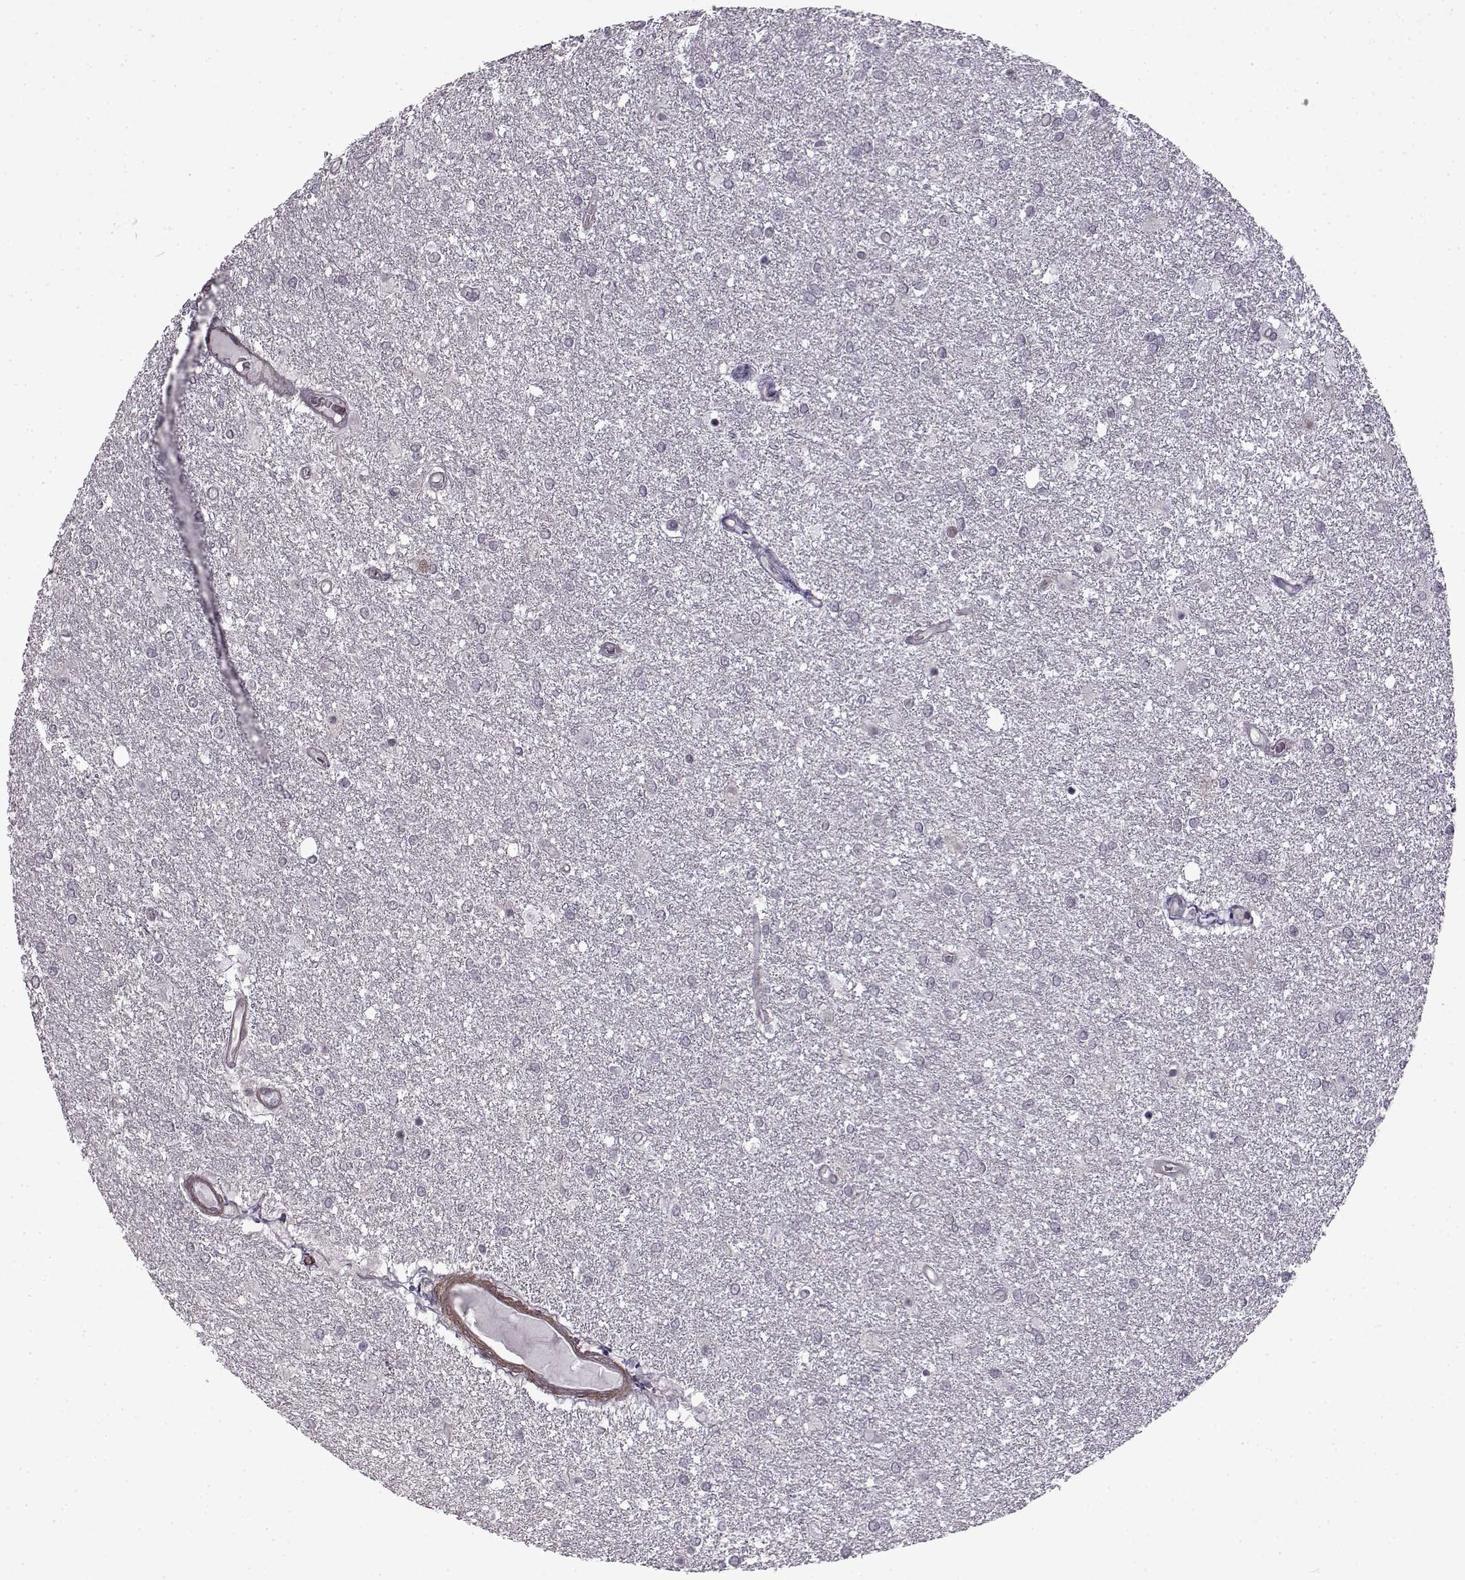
{"staining": {"intensity": "negative", "quantity": "none", "location": "none"}, "tissue": "glioma", "cell_type": "Tumor cells", "image_type": "cancer", "snomed": [{"axis": "morphology", "description": "Glioma, malignant, High grade"}, {"axis": "topography", "description": "Brain"}], "caption": "The image demonstrates no staining of tumor cells in glioma.", "gene": "SYNPO2", "patient": {"sex": "female", "age": 61}}